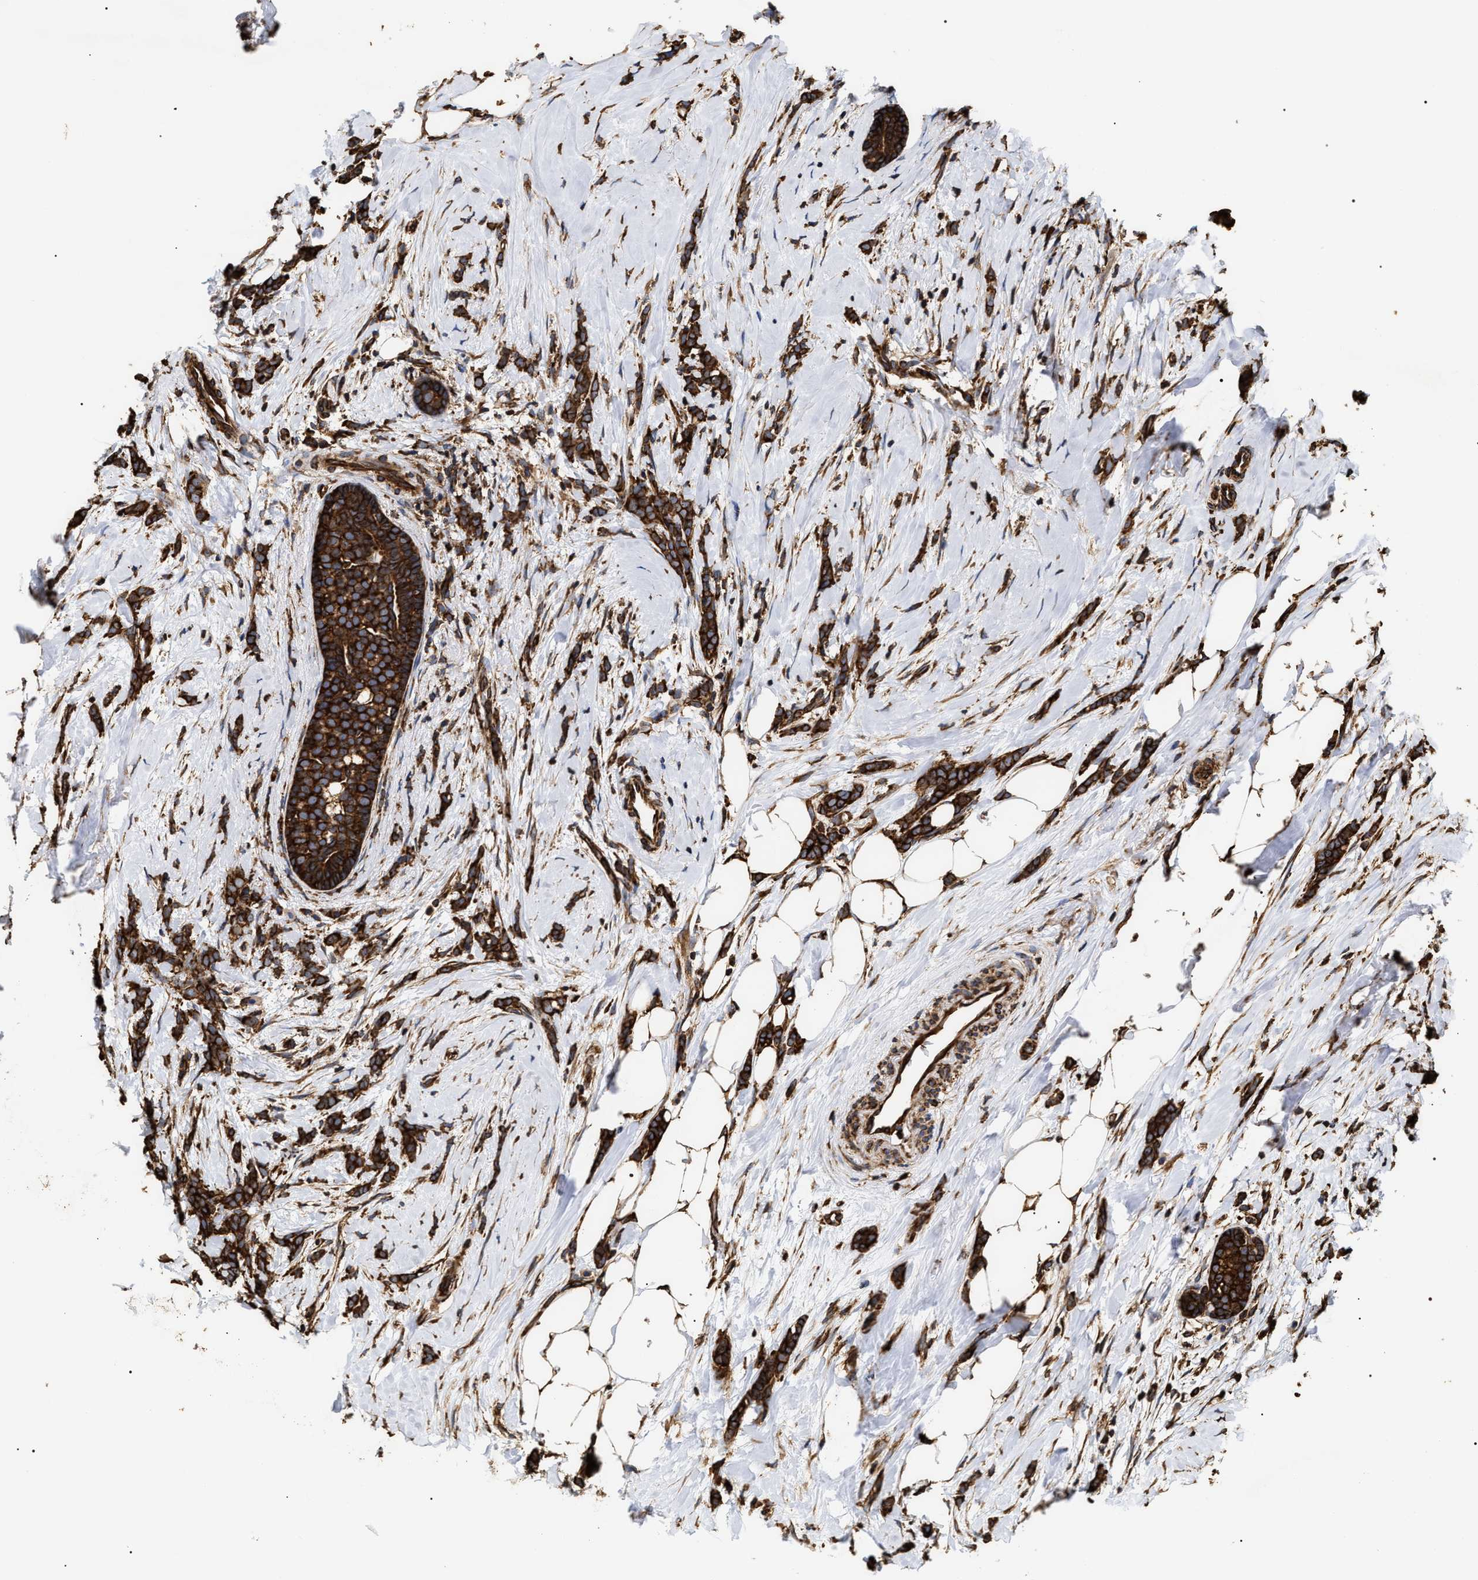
{"staining": {"intensity": "strong", "quantity": ">75%", "location": "cytoplasmic/membranous"}, "tissue": "breast cancer", "cell_type": "Tumor cells", "image_type": "cancer", "snomed": [{"axis": "morphology", "description": "Lobular carcinoma, in situ"}, {"axis": "morphology", "description": "Lobular carcinoma"}, {"axis": "topography", "description": "Breast"}], "caption": "IHC (DAB (3,3'-diaminobenzidine)) staining of human breast cancer (lobular carcinoma) displays strong cytoplasmic/membranous protein expression in approximately >75% of tumor cells.", "gene": "SERBP1", "patient": {"sex": "female", "age": 41}}